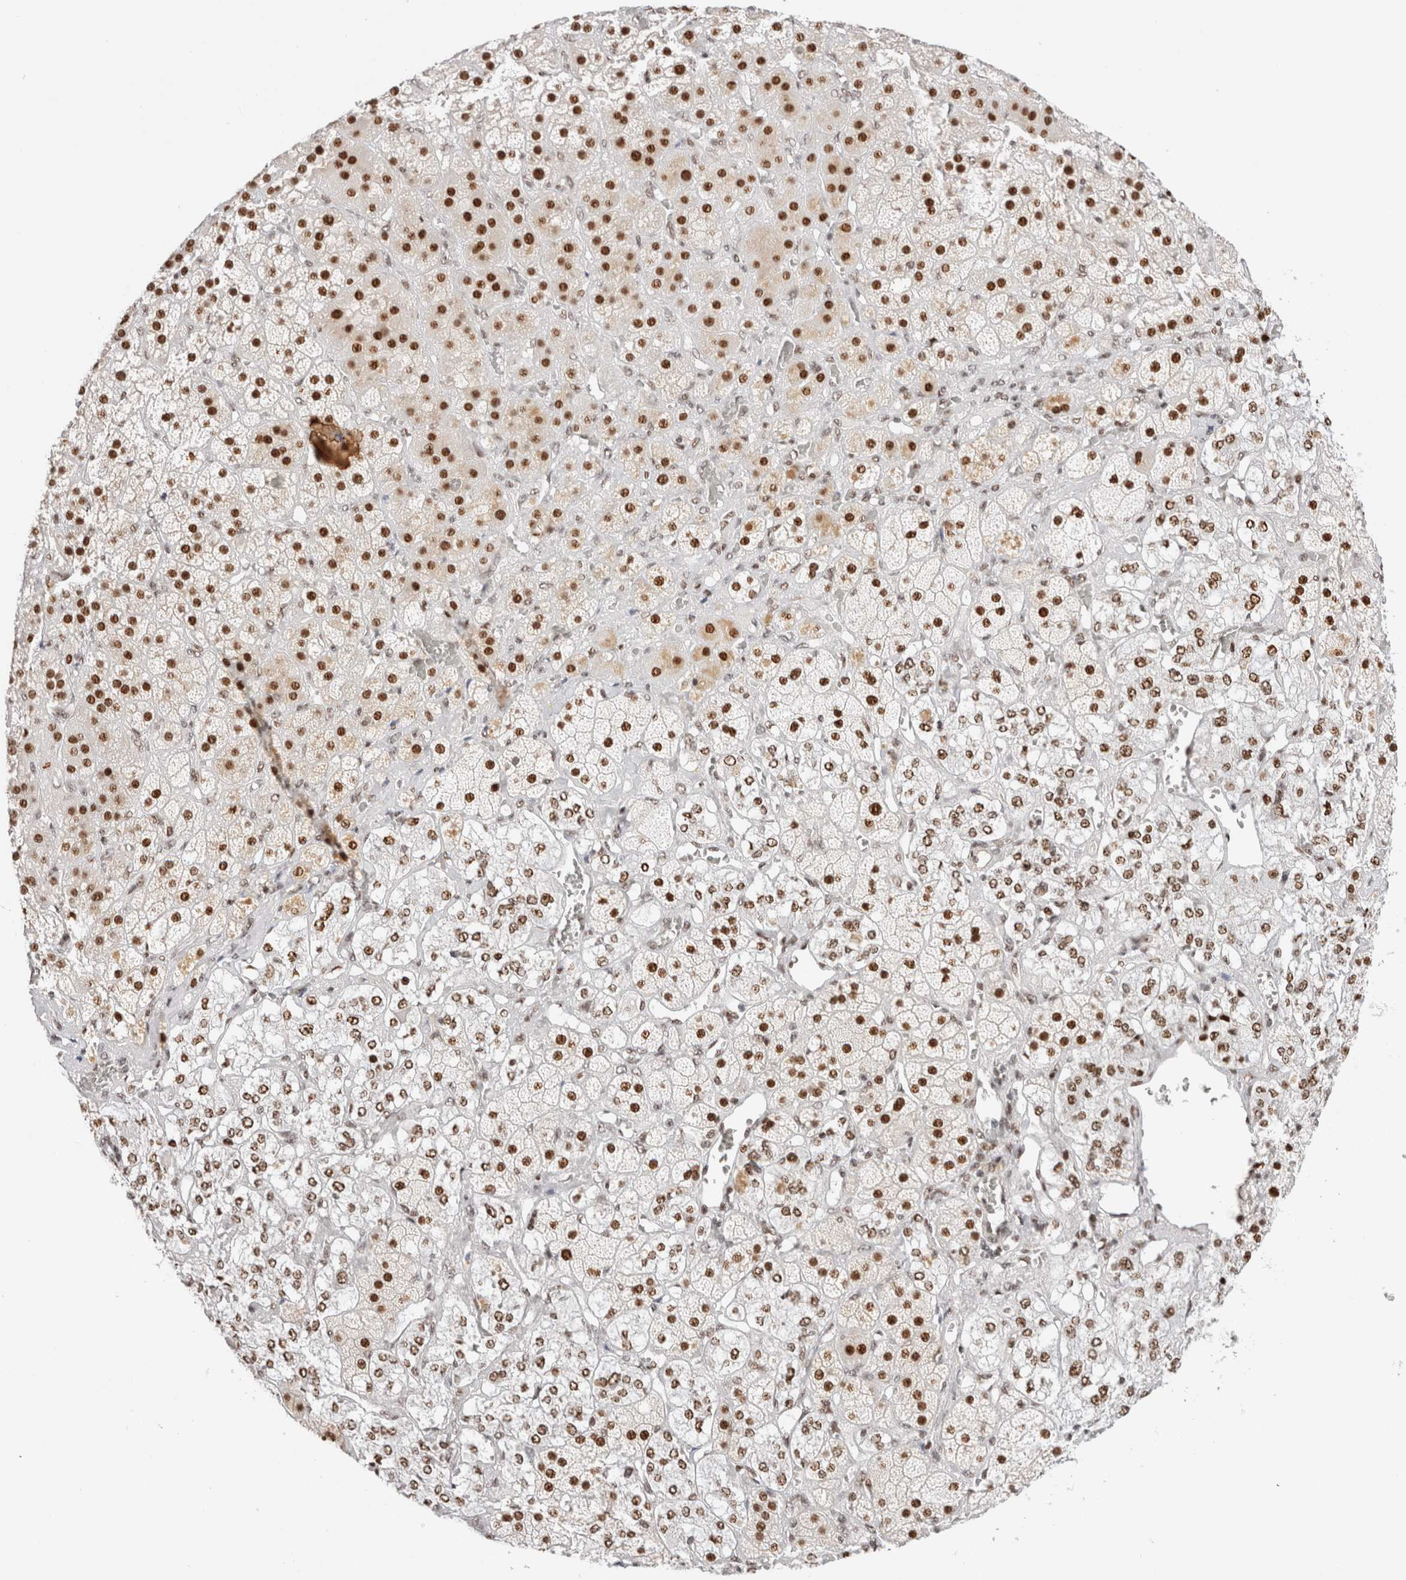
{"staining": {"intensity": "strong", "quantity": ">75%", "location": "nuclear"}, "tissue": "adrenal gland", "cell_type": "Glandular cells", "image_type": "normal", "snomed": [{"axis": "morphology", "description": "Normal tissue, NOS"}, {"axis": "topography", "description": "Adrenal gland"}], "caption": "Immunohistochemistry (IHC) photomicrograph of benign adrenal gland: human adrenal gland stained using immunohistochemistry (IHC) exhibits high levels of strong protein expression localized specifically in the nuclear of glandular cells, appearing as a nuclear brown color.", "gene": "ZNF282", "patient": {"sex": "male", "age": 57}}